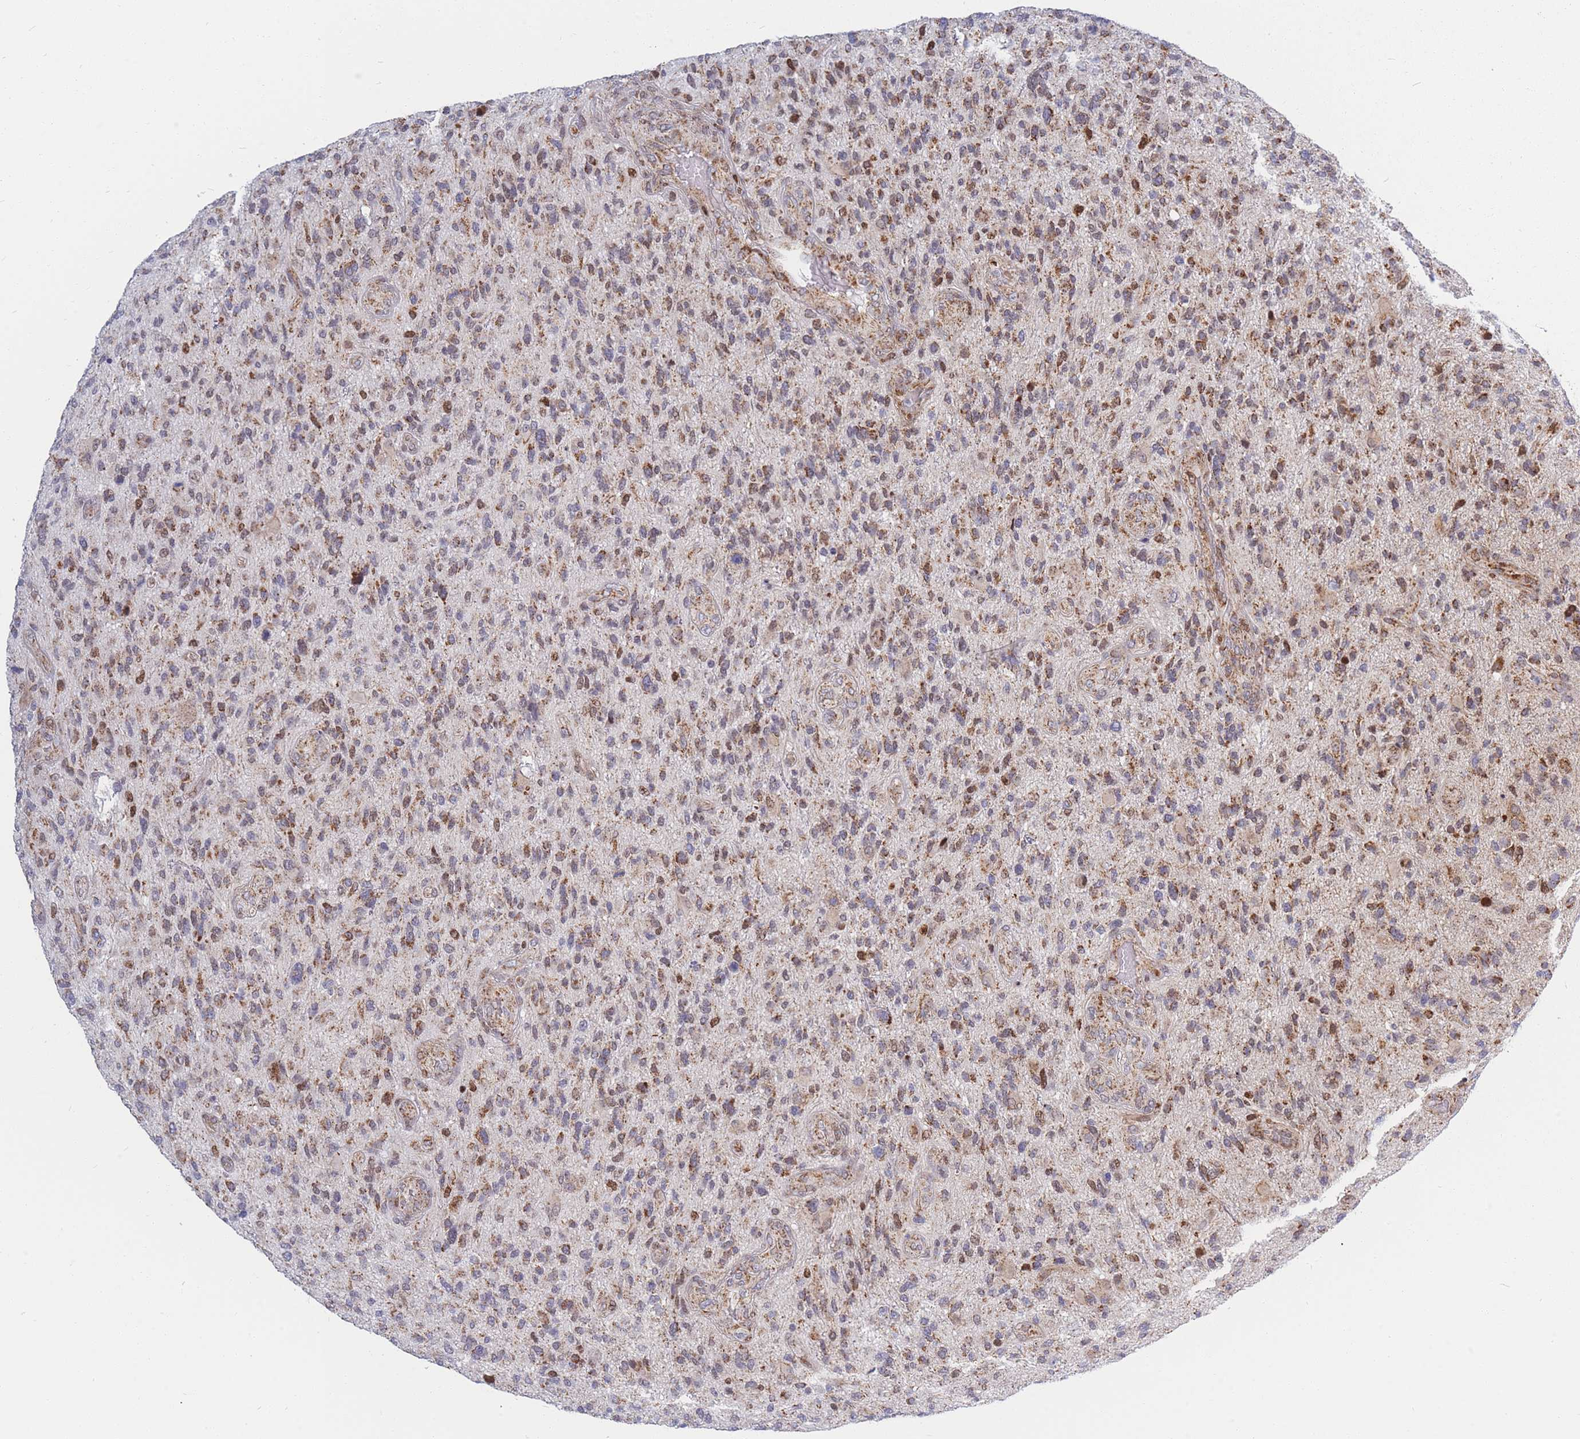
{"staining": {"intensity": "strong", "quantity": "25%-75%", "location": "cytoplasmic/membranous,nuclear"}, "tissue": "glioma", "cell_type": "Tumor cells", "image_type": "cancer", "snomed": [{"axis": "morphology", "description": "Glioma, malignant, High grade"}, {"axis": "topography", "description": "Brain"}], "caption": "A photomicrograph of human high-grade glioma (malignant) stained for a protein shows strong cytoplasmic/membranous and nuclear brown staining in tumor cells.", "gene": "MOB4", "patient": {"sex": "male", "age": 47}}